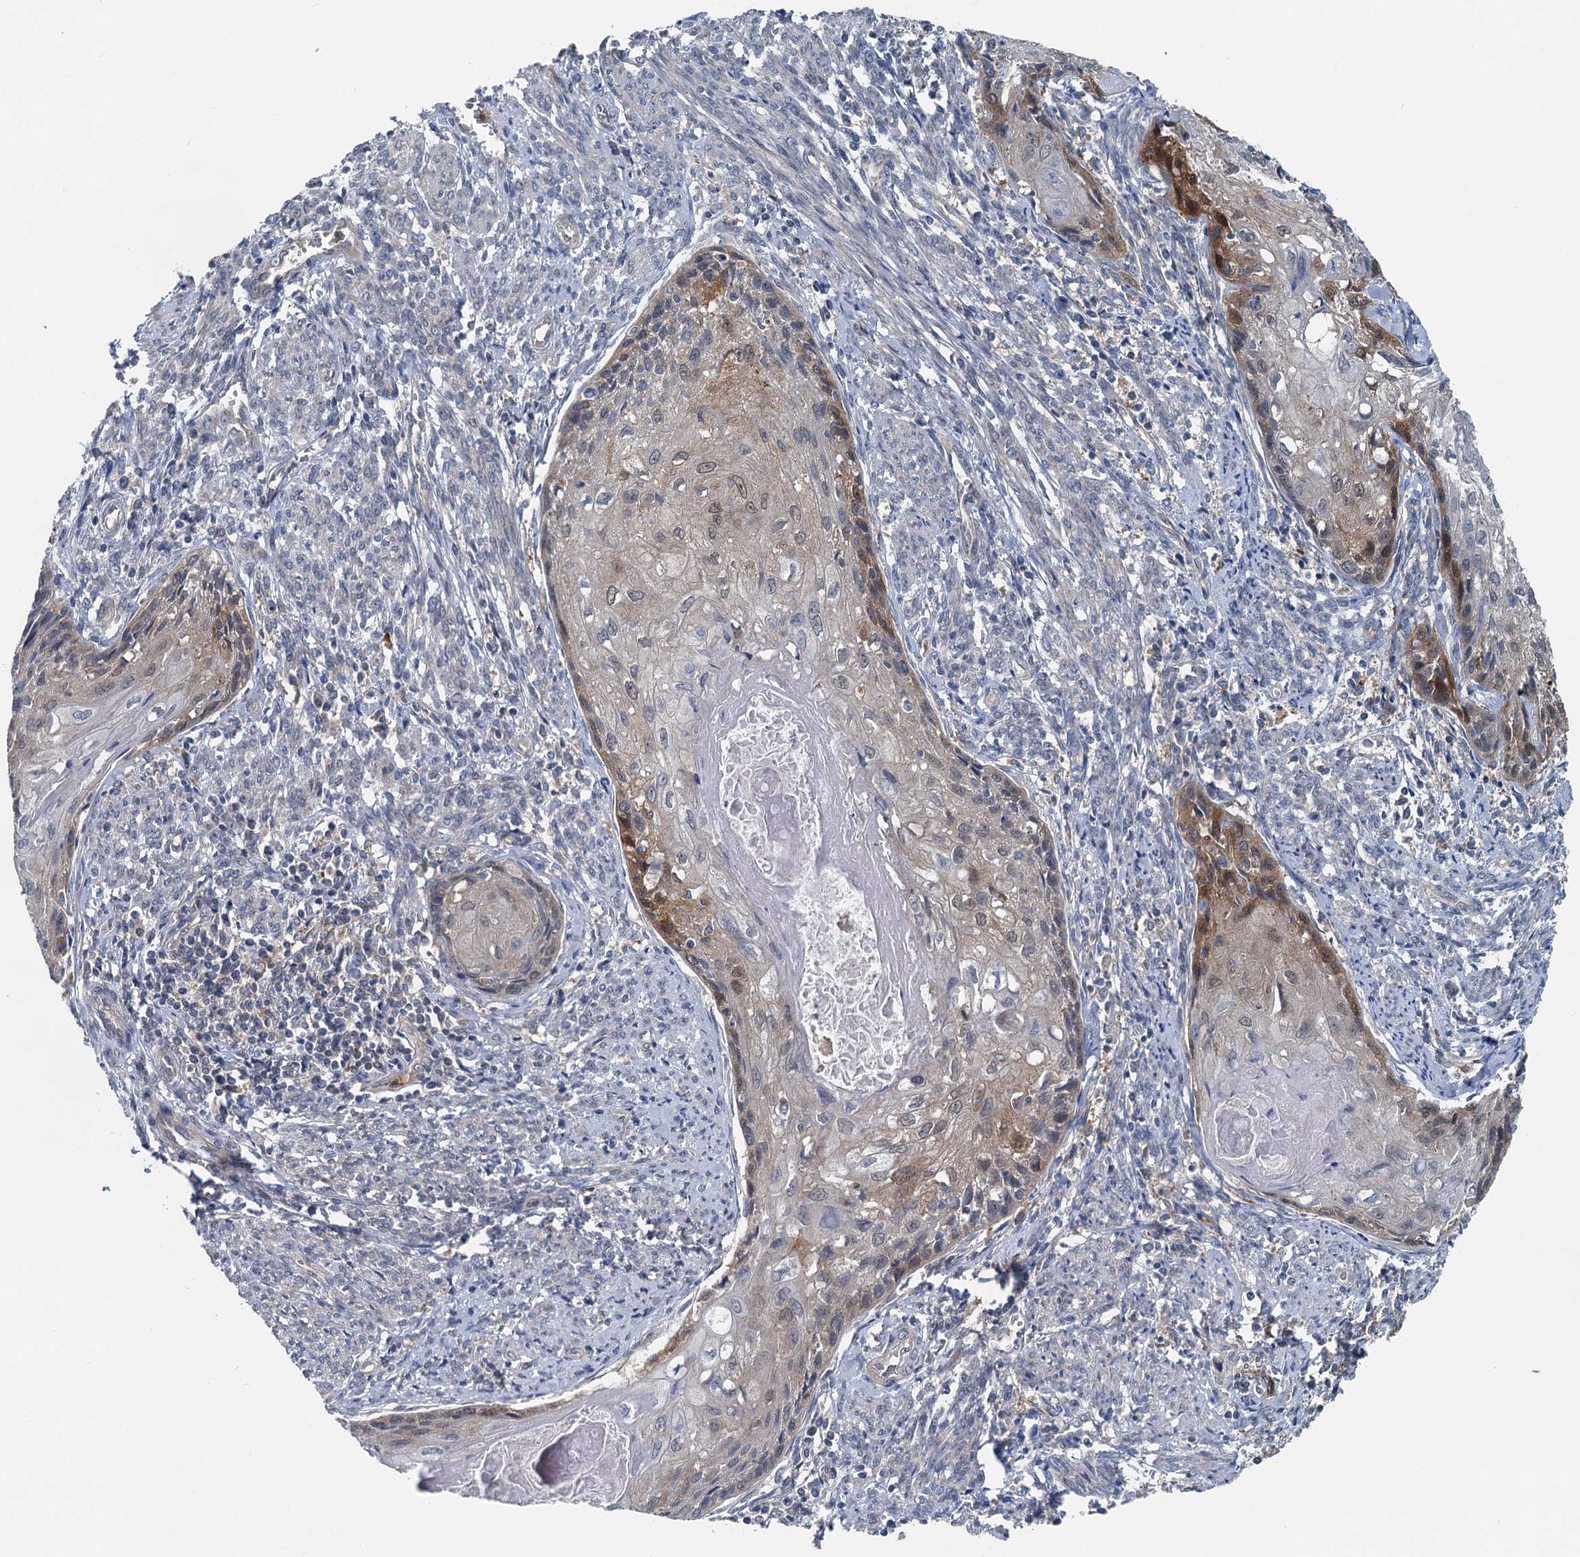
{"staining": {"intensity": "moderate", "quantity": "<25%", "location": "cytoplasmic/membranous,nuclear"}, "tissue": "cervical cancer", "cell_type": "Tumor cells", "image_type": "cancer", "snomed": [{"axis": "morphology", "description": "Squamous cell carcinoma, NOS"}, {"axis": "topography", "description": "Cervix"}], "caption": "The histopathology image displays immunohistochemical staining of squamous cell carcinoma (cervical). There is moderate cytoplasmic/membranous and nuclear positivity is seen in about <25% of tumor cells.", "gene": "GCLM", "patient": {"sex": "female", "age": 67}}